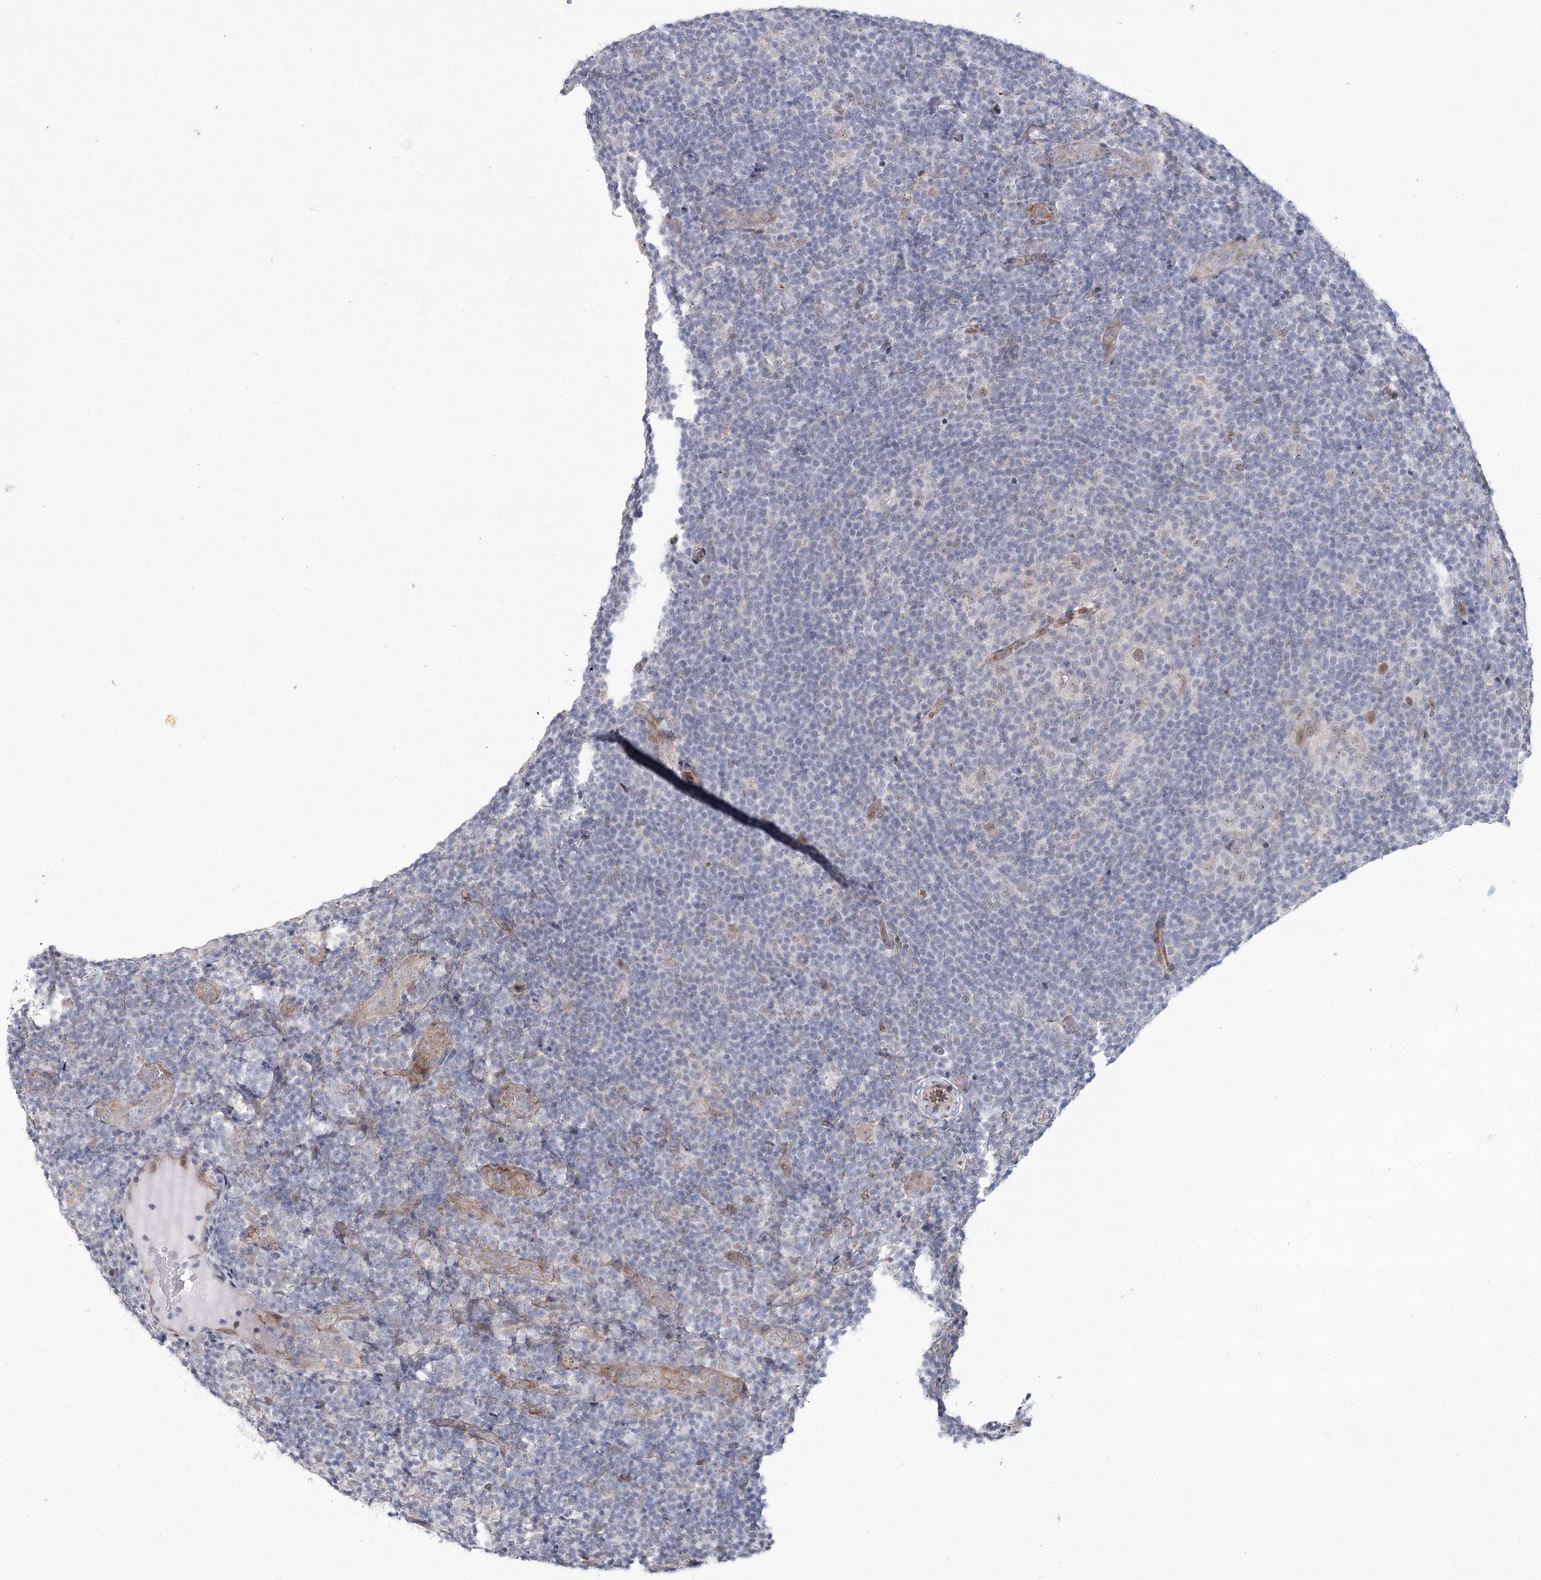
{"staining": {"intensity": "weak", "quantity": "<25%", "location": "nuclear"}, "tissue": "lymphoma", "cell_type": "Tumor cells", "image_type": "cancer", "snomed": [{"axis": "morphology", "description": "Hodgkin's disease, NOS"}, {"axis": "topography", "description": "Lymph node"}], "caption": "A photomicrograph of human lymphoma is negative for staining in tumor cells. The staining is performed using DAB (3,3'-diaminobenzidine) brown chromogen with nuclei counter-stained in using hematoxylin.", "gene": "YBX3", "patient": {"sex": "female", "age": 57}}